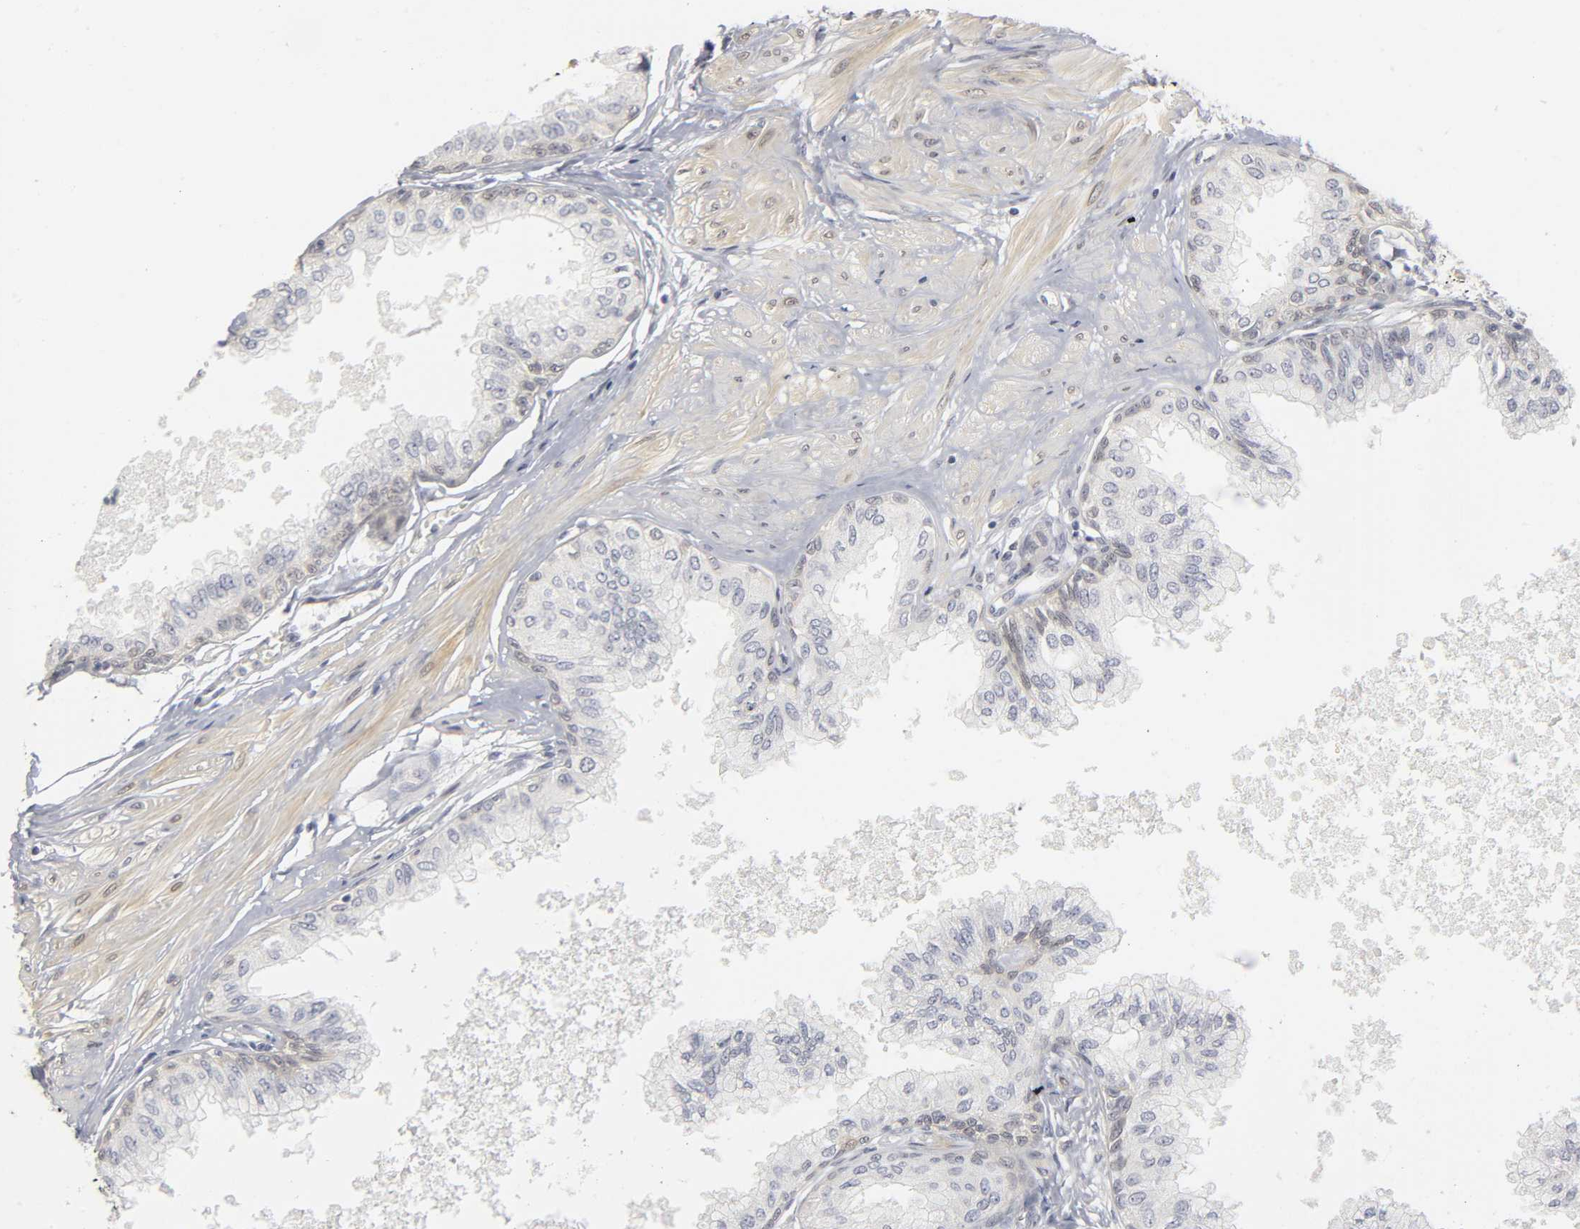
{"staining": {"intensity": "negative", "quantity": "none", "location": "none"}, "tissue": "prostate", "cell_type": "Glandular cells", "image_type": "normal", "snomed": [{"axis": "morphology", "description": "Normal tissue, NOS"}, {"axis": "topography", "description": "Prostate"}, {"axis": "topography", "description": "Seminal veicle"}], "caption": "Photomicrograph shows no protein staining in glandular cells of normal prostate.", "gene": "PDLIM3", "patient": {"sex": "male", "age": 60}}